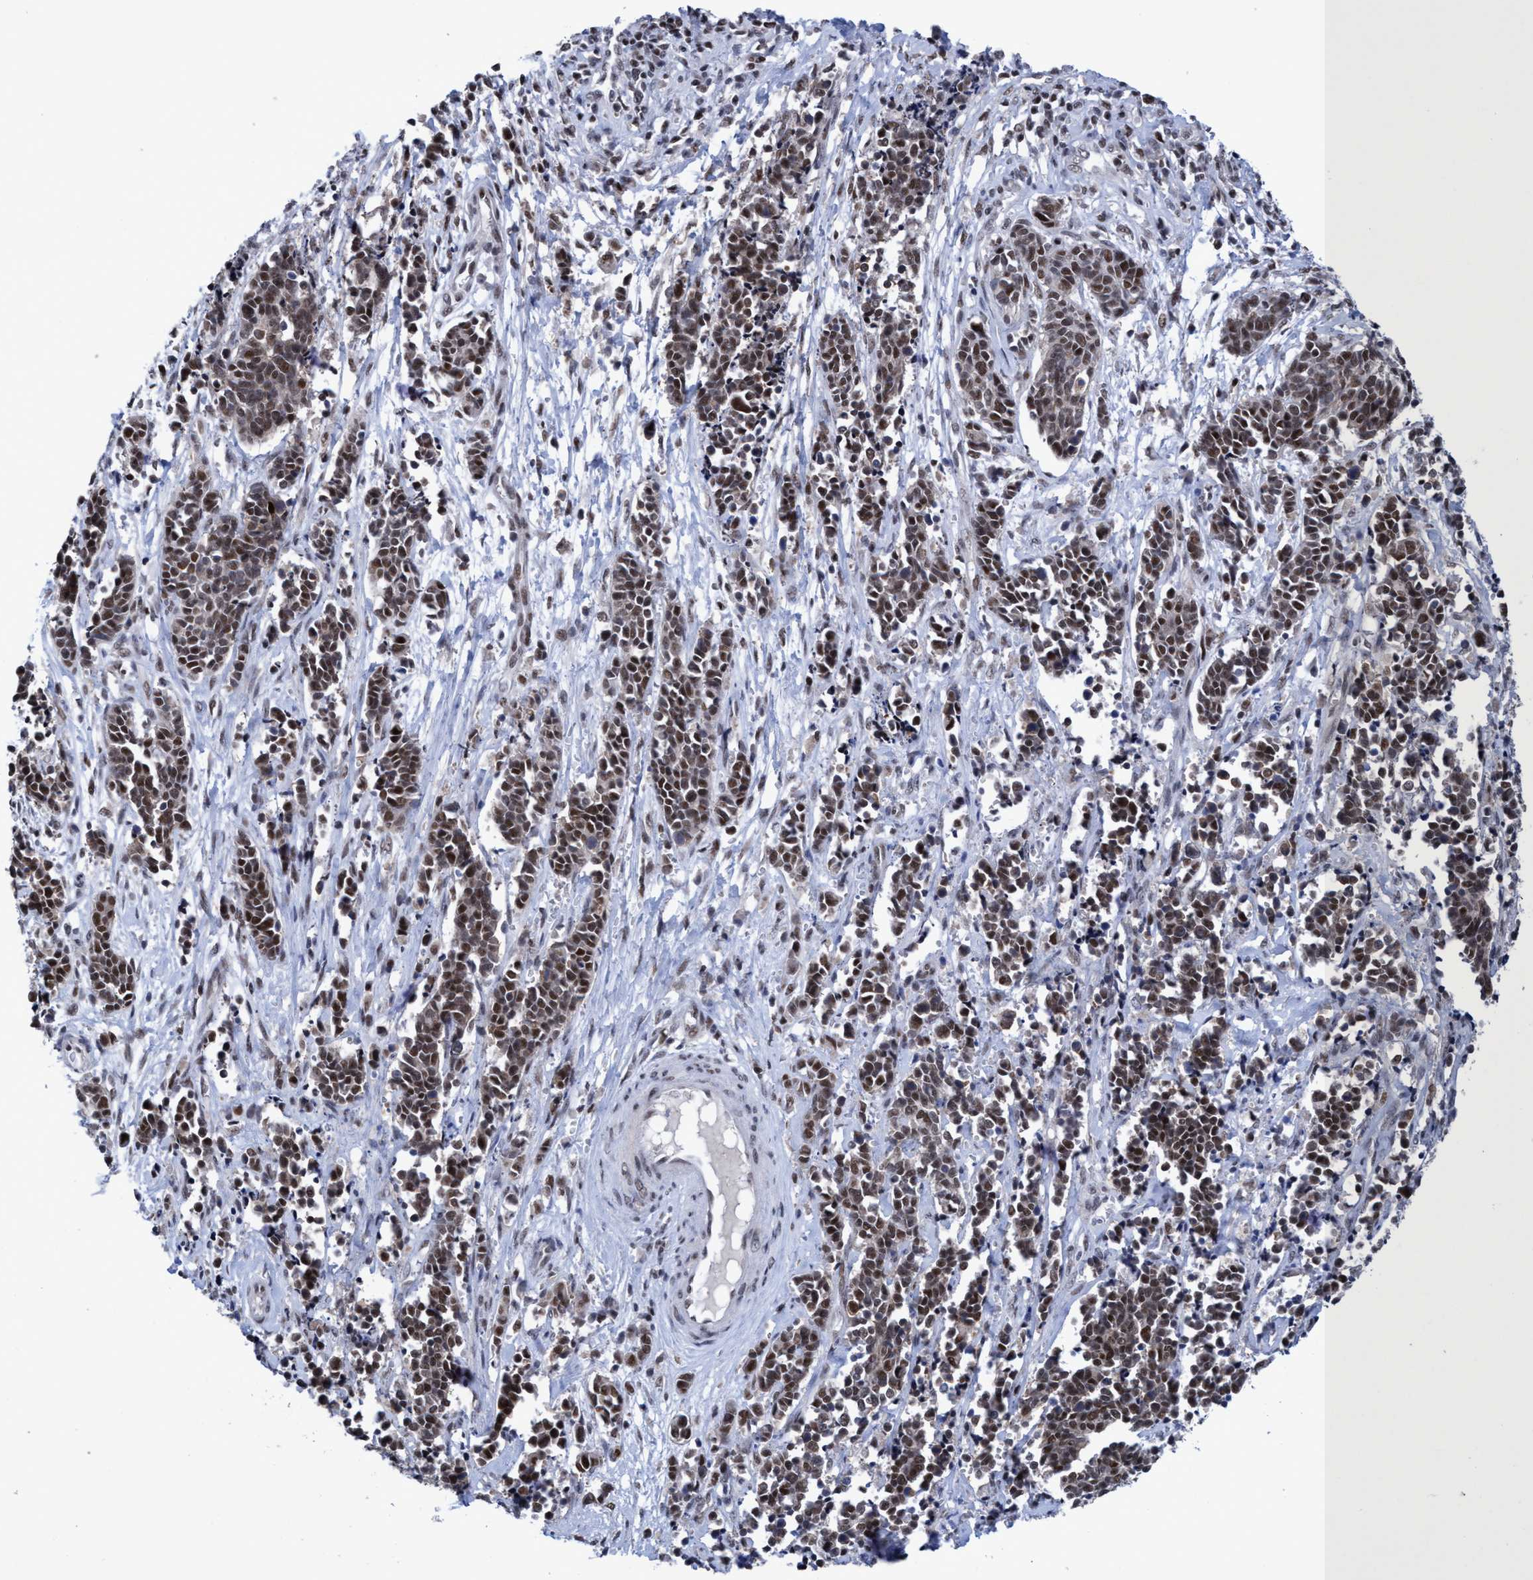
{"staining": {"intensity": "moderate", "quantity": ">75%", "location": "nuclear"}, "tissue": "cervical cancer", "cell_type": "Tumor cells", "image_type": "cancer", "snomed": [{"axis": "morphology", "description": "Squamous cell carcinoma, NOS"}, {"axis": "topography", "description": "Cervix"}], "caption": "Moderate nuclear expression for a protein is seen in about >75% of tumor cells of squamous cell carcinoma (cervical) using immunohistochemistry.", "gene": "C9orf78", "patient": {"sex": "female", "age": 35}}